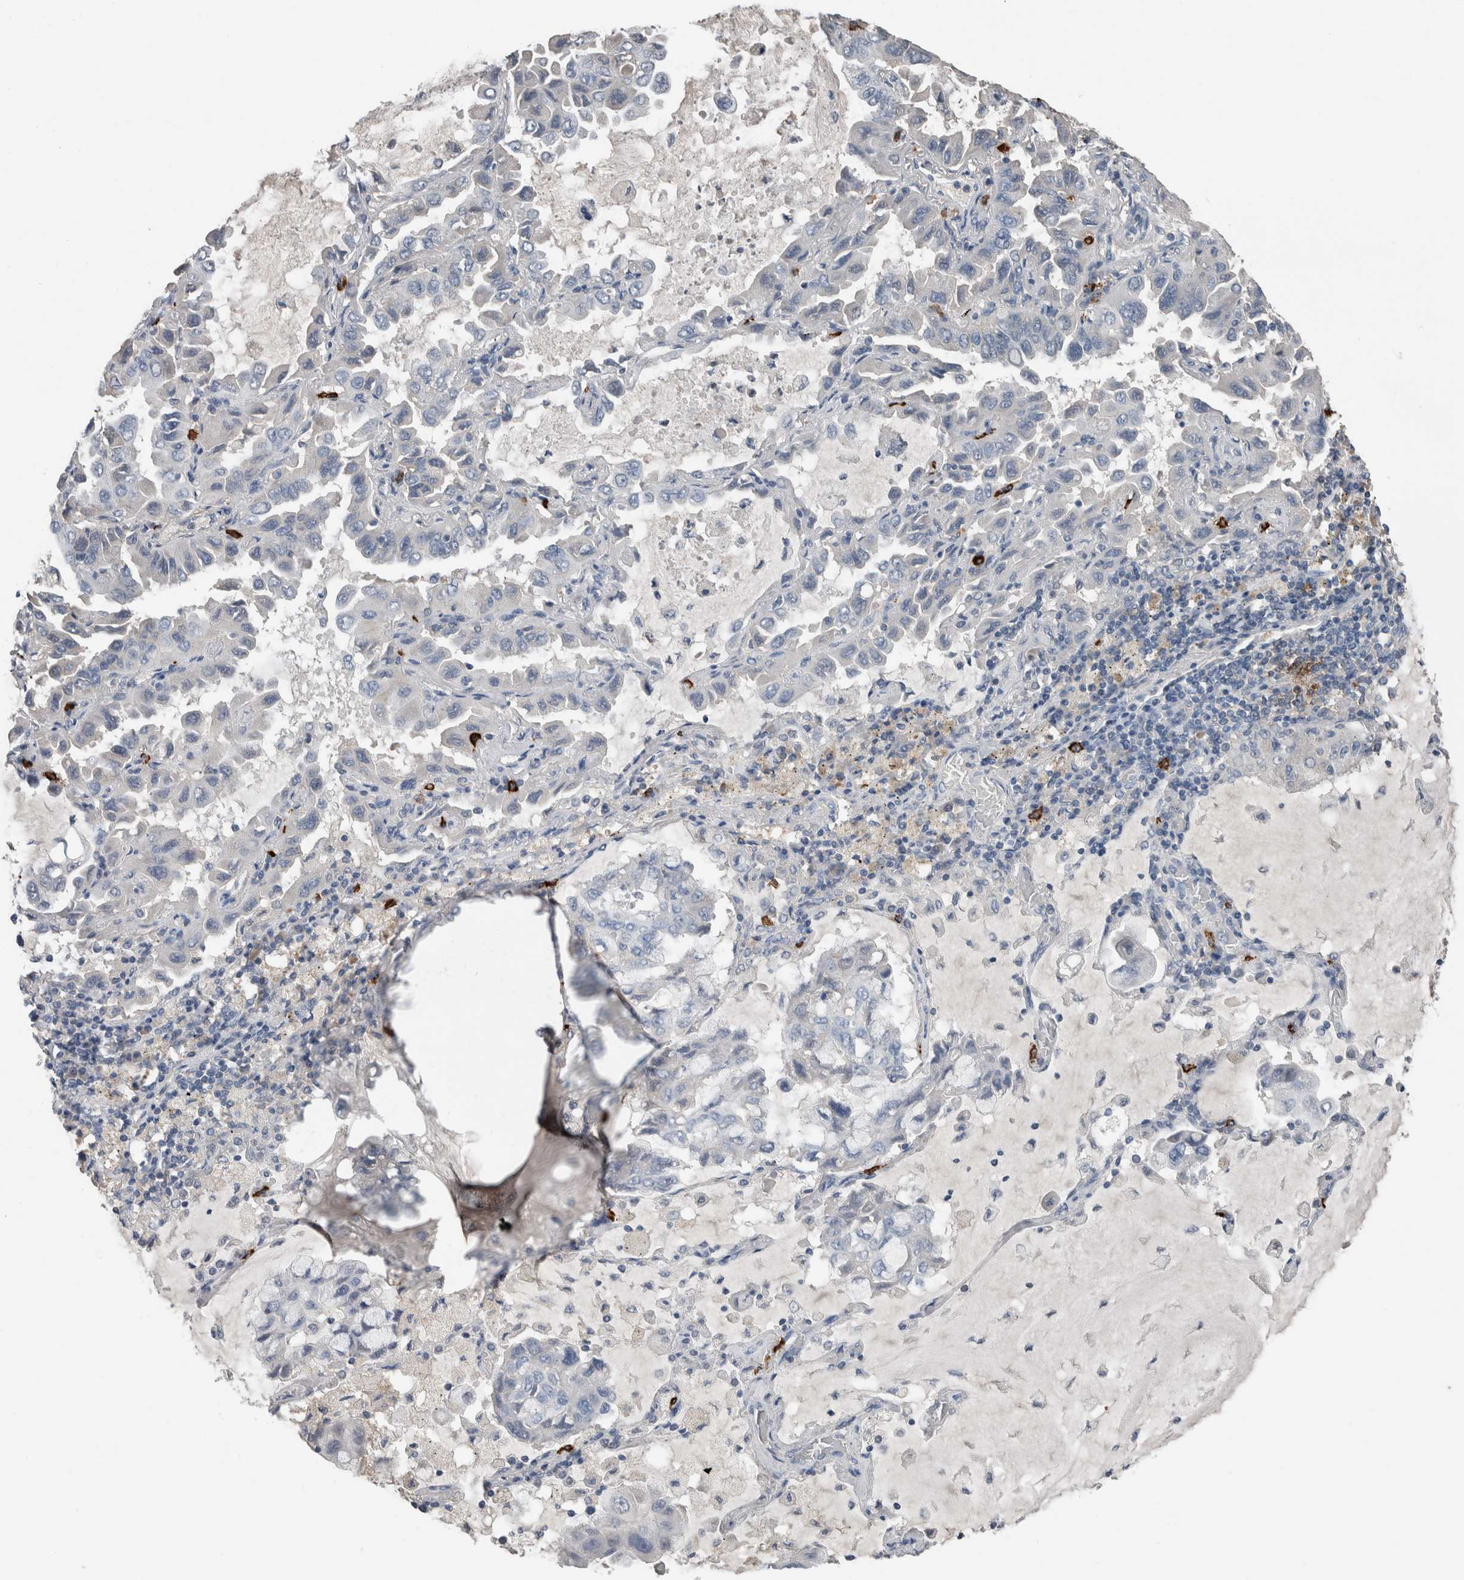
{"staining": {"intensity": "negative", "quantity": "none", "location": "none"}, "tissue": "lung cancer", "cell_type": "Tumor cells", "image_type": "cancer", "snomed": [{"axis": "morphology", "description": "Adenocarcinoma, NOS"}, {"axis": "topography", "description": "Lung"}], "caption": "Photomicrograph shows no protein positivity in tumor cells of lung adenocarcinoma tissue. (DAB IHC, high magnification).", "gene": "CRNN", "patient": {"sex": "male", "age": 64}}